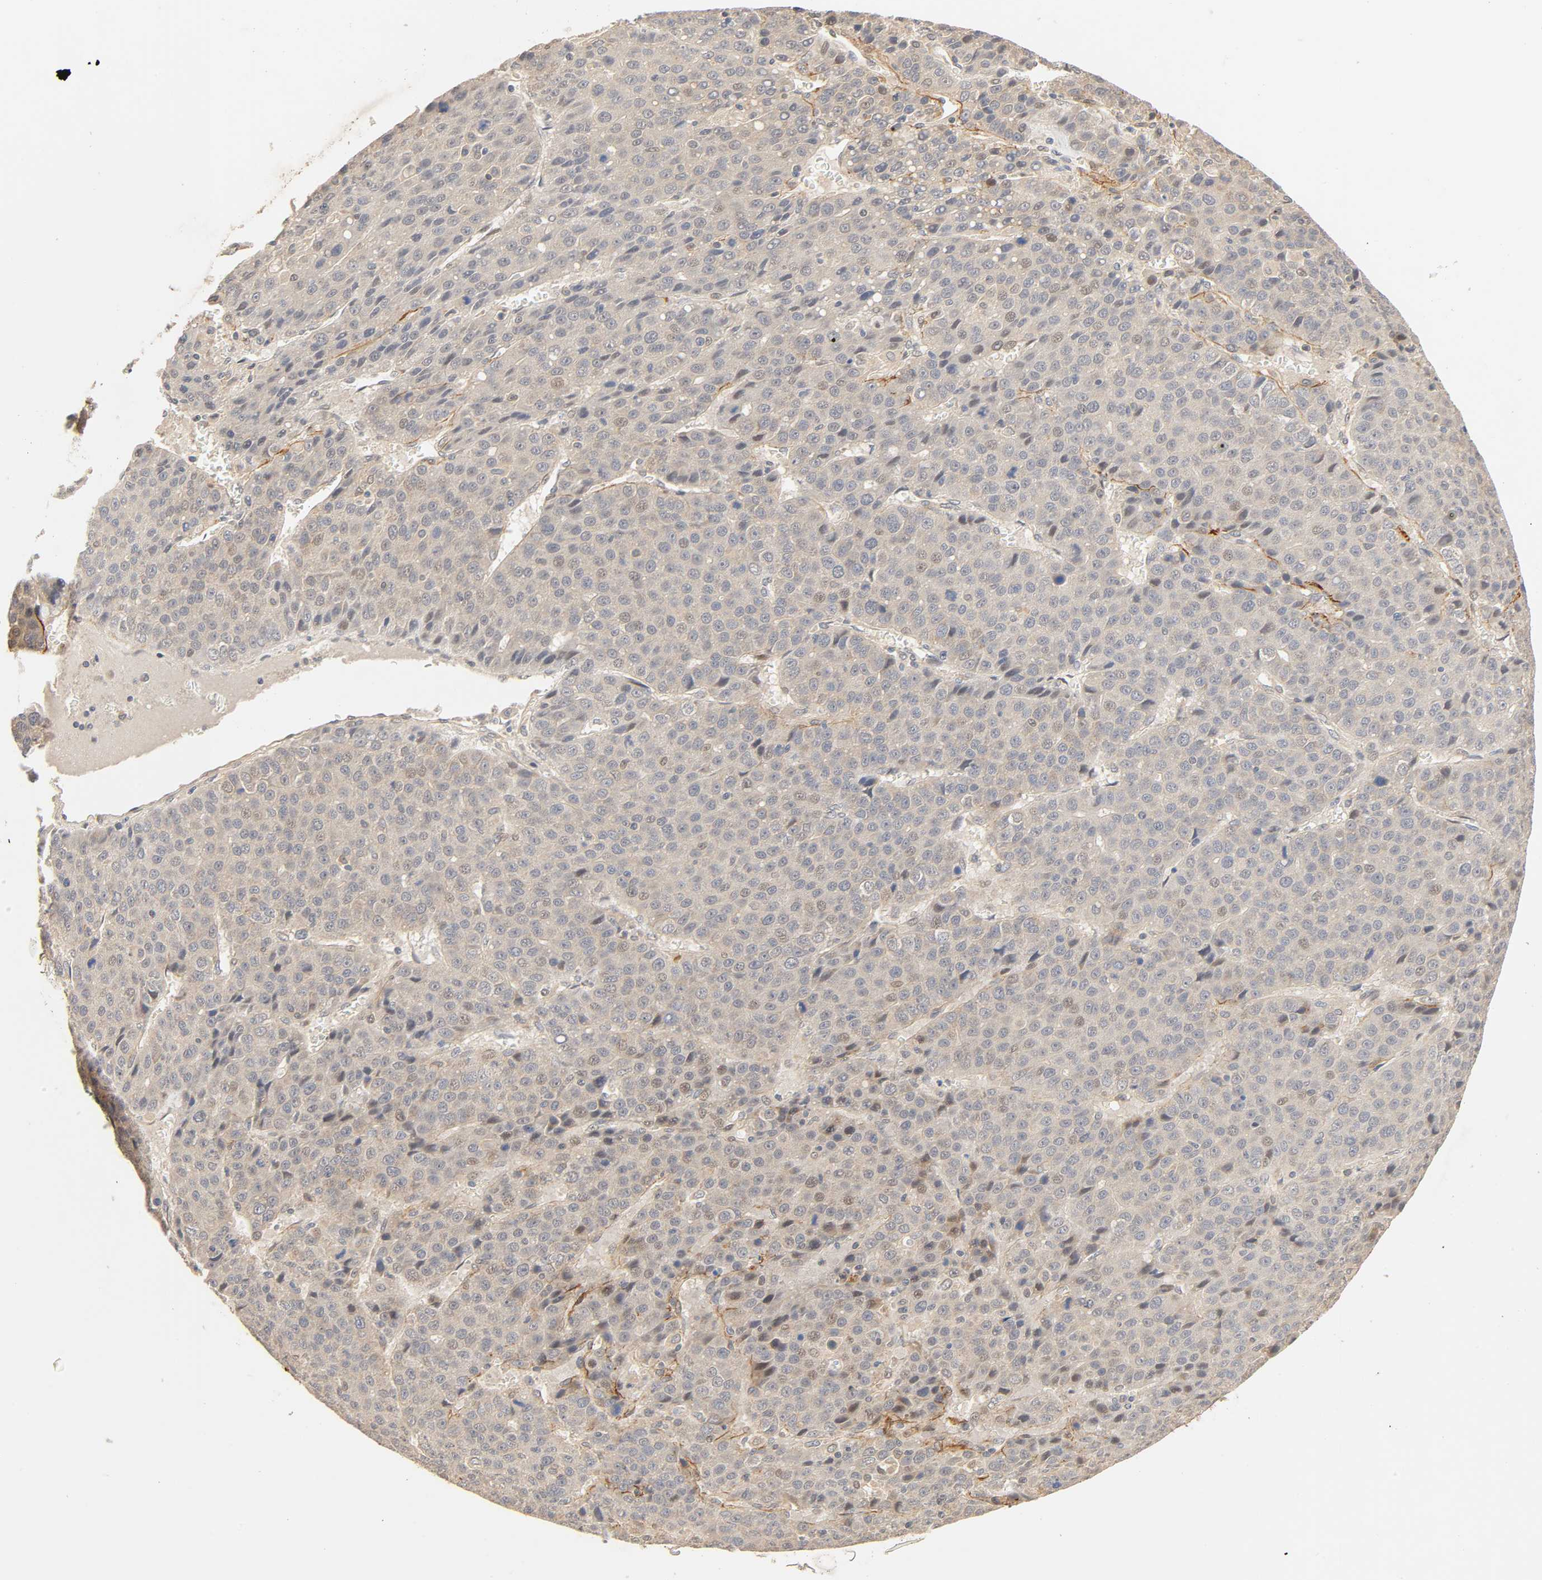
{"staining": {"intensity": "weak", "quantity": ">75%", "location": "cytoplasmic/membranous"}, "tissue": "liver cancer", "cell_type": "Tumor cells", "image_type": "cancer", "snomed": [{"axis": "morphology", "description": "Carcinoma, Hepatocellular, NOS"}, {"axis": "topography", "description": "Liver"}], "caption": "Immunohistochemical staining of human liver cancer displays low levels of weak cytoplasmic/membranous positivity in approximately >75% of tumor cells.", "gene": "CACNA1G", "patient": {"sex": "female", "age": 53}}